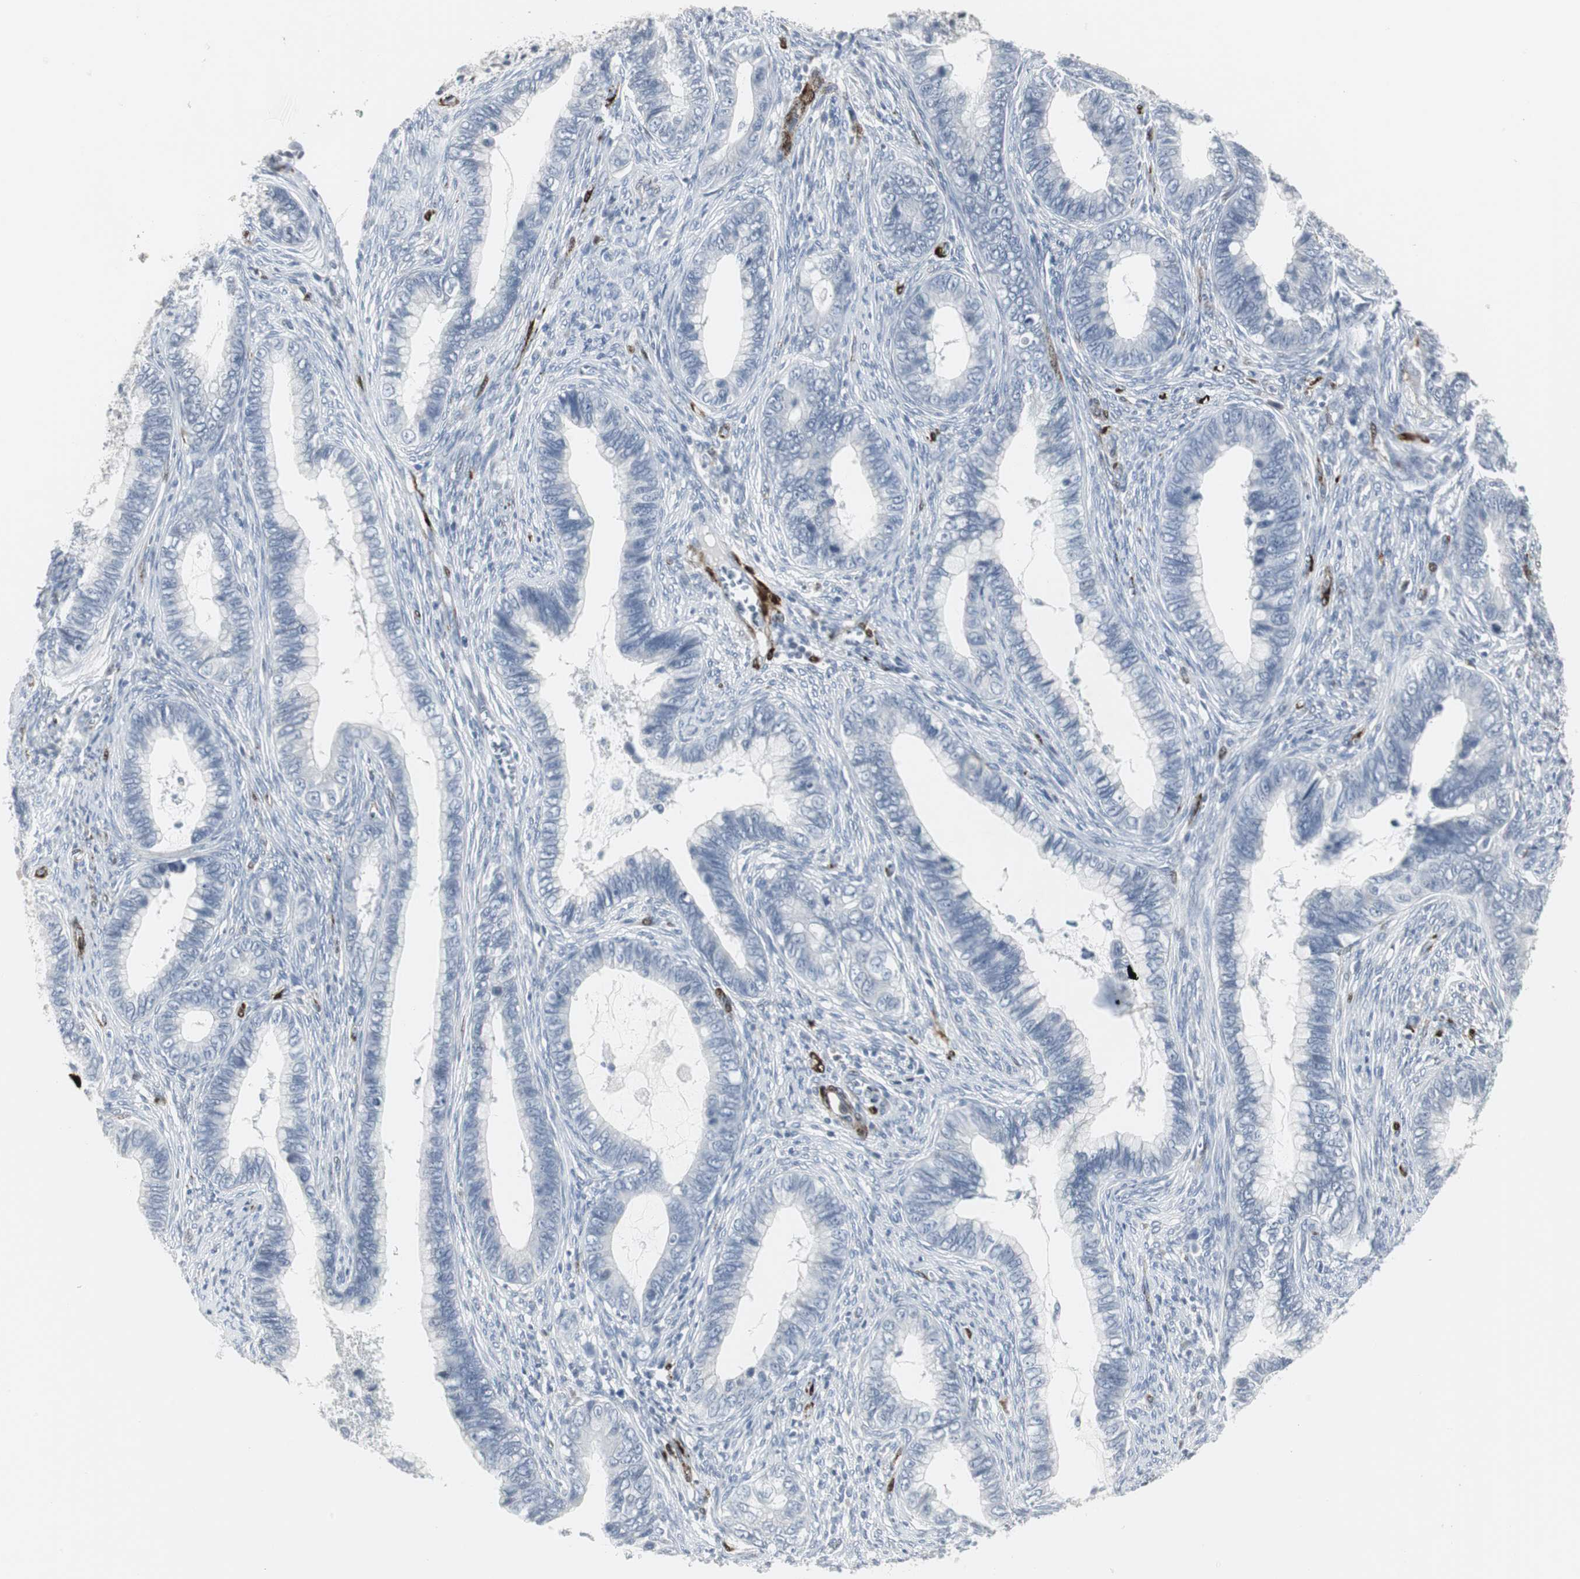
{"staining": {"intensity": "negative", "quantity": "none", "location": "none"}, "tissue": "cervical cancer", "cell_type": "Tumor cells", "image_type": "cancer", "snomed": [{"axis": "morphology", "description": "Adenocarcinoma, NOS"}, {"axis": "topography", "description": "Cervix"}], "caption": "There is no significant staining in tumor cells of cervical cancer.", "gene": "PPP1R14A", "patient": {"sex": "female", "age": 44}}